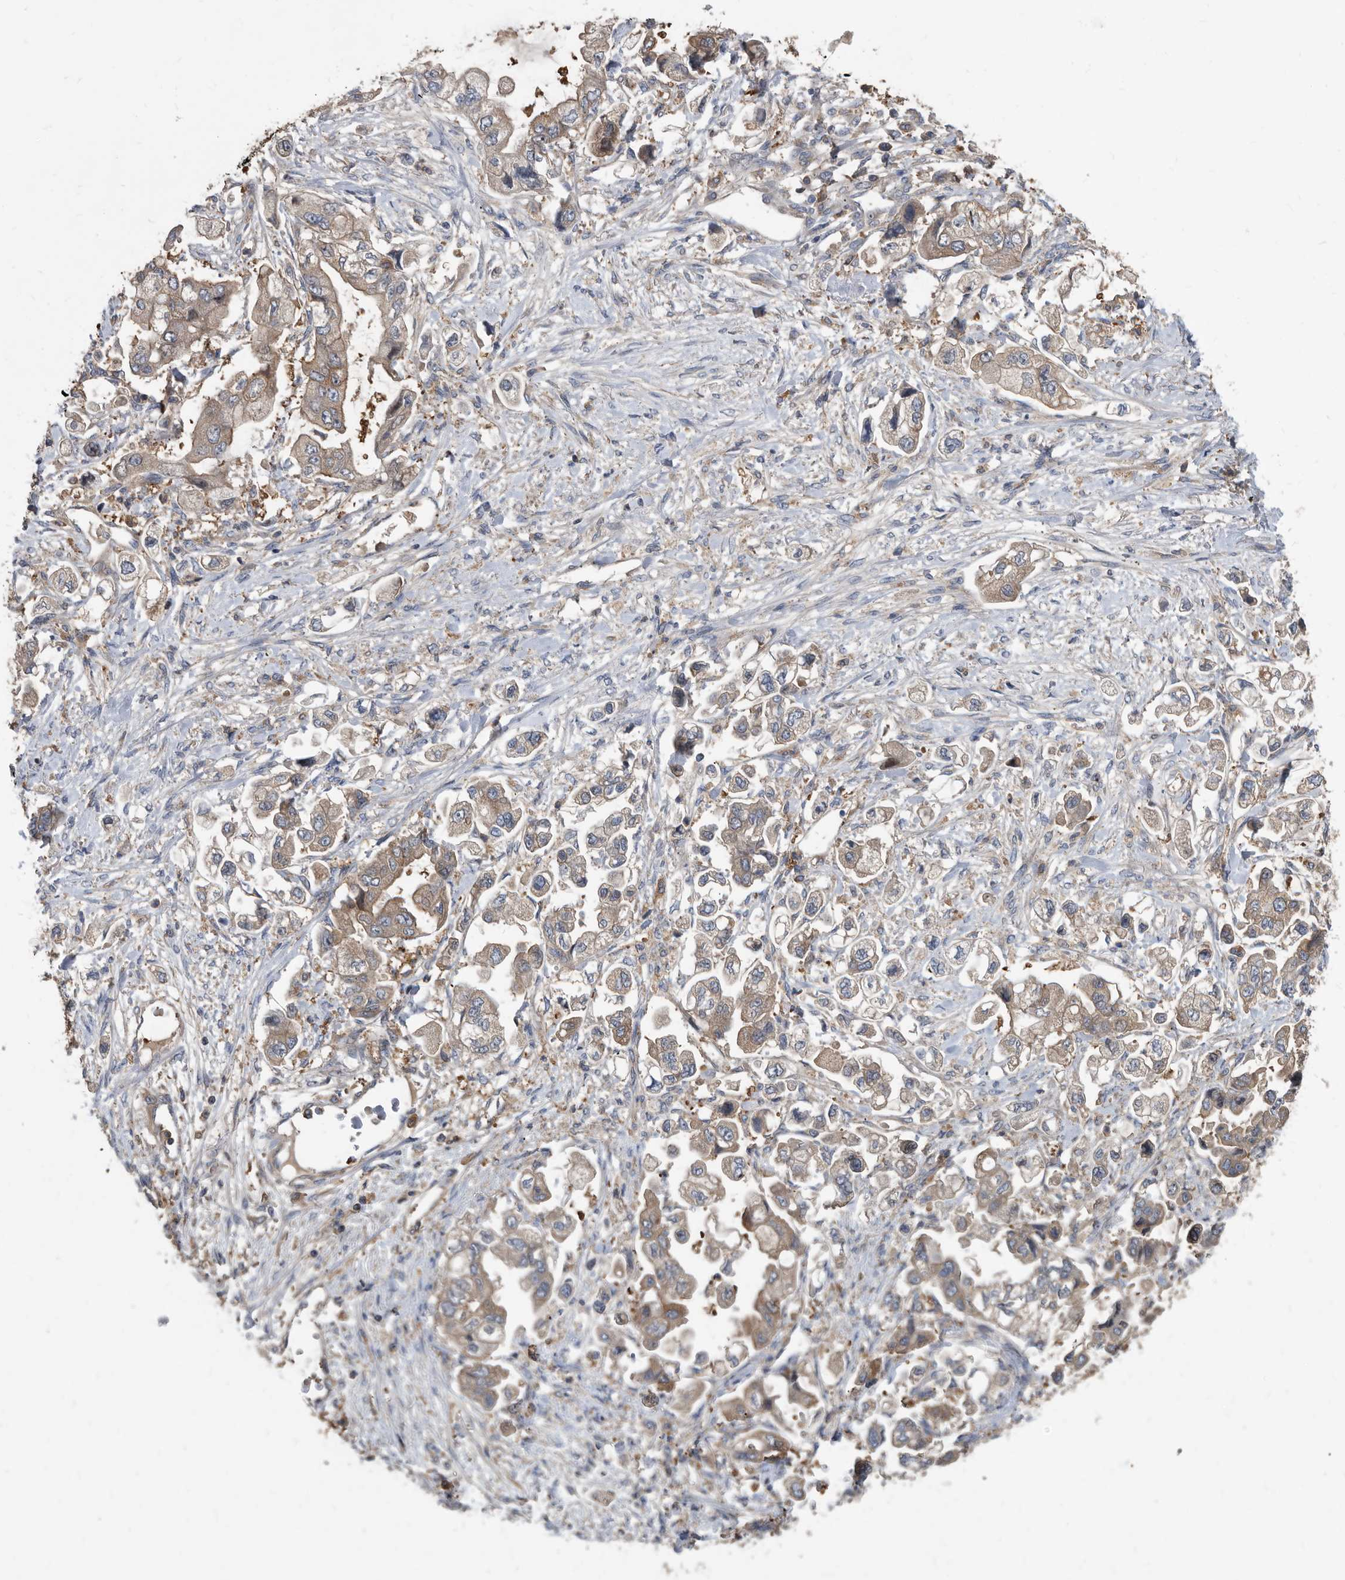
{"staining": {"intensity": "moderate", "quantity": ">75%", "location": "cytoplasmic/membranous"}, "tissue": "stomach cancer", "cell_type": "Tumor cells", "image_type": "cancer", "snomed": [{"axis": "morphology", "description": "Adenocarcinoma, NOS"}, {"axis": "topography", "description": "Stomach"}], "caption": "Immunohistochemical staining of stomach cancer (adenocarcinoma) shows moderate cytoplasmic/membranous protein expression in approximately >75% of tumor cells.", "gene": "APEH", "patient": {"sex": "male", "age": 62}}